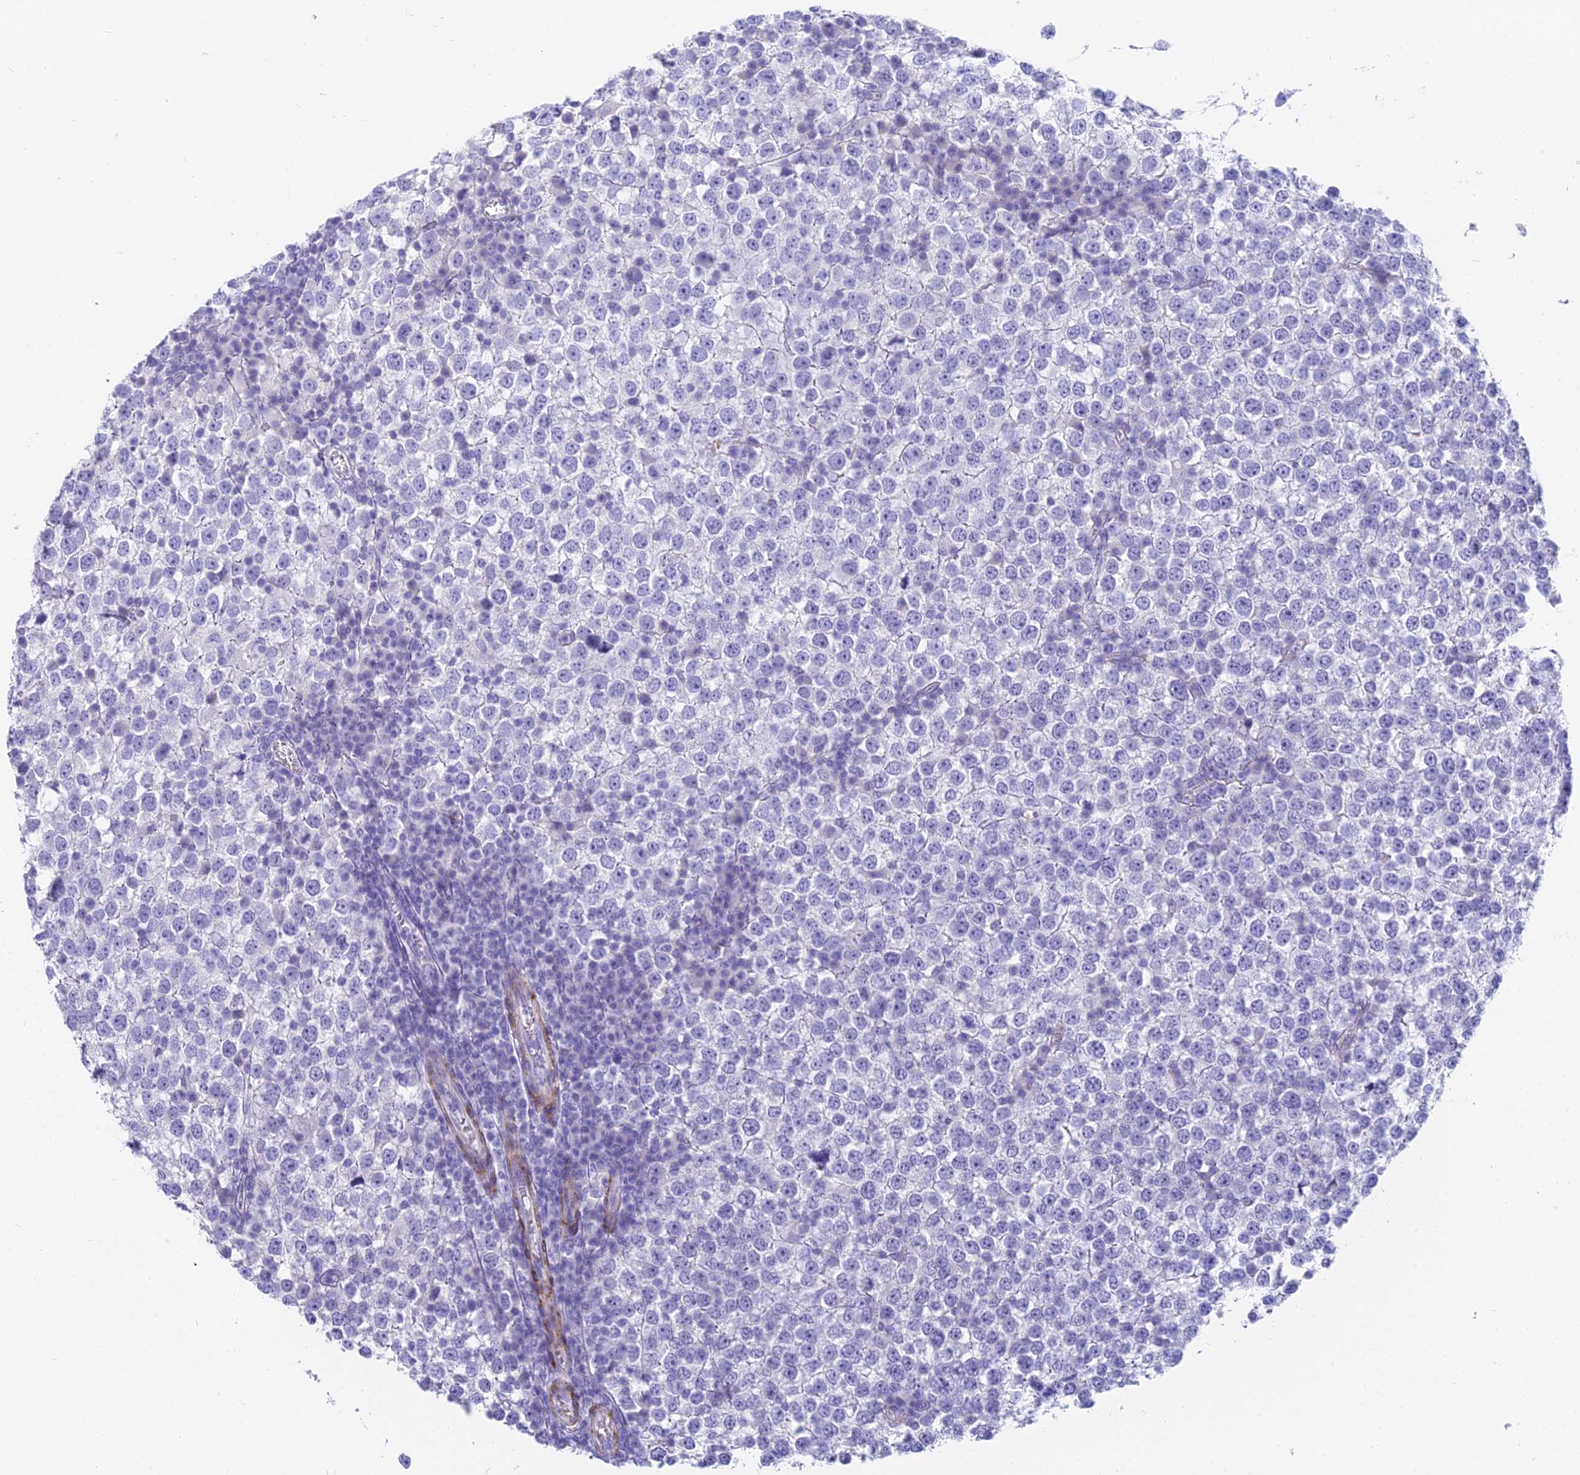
{"staining": {"intensity": "negative", "quantity": "none", "location": "none"}, "tissue": "testis cancer", "cell_type": "Tumor cells", "image_type": "cancer", "snomed": [{"axis": "morphology", "description": "Seminoma, NOS"}, {"axis": "topography", "description": "Testis"}], "caption": "An immunohistochemistry image of testis cancer (seminoma) is shown. There is no staining in tumor cells of testis cancer (seminoma). The staining is performed using DAB (3,3'-diaminobenzidine) brown chromogen with nuclei counter-stained in using hematoxylin.", "gene": "SLC36A2", "patient": {"sex": "male", "age": 65}}